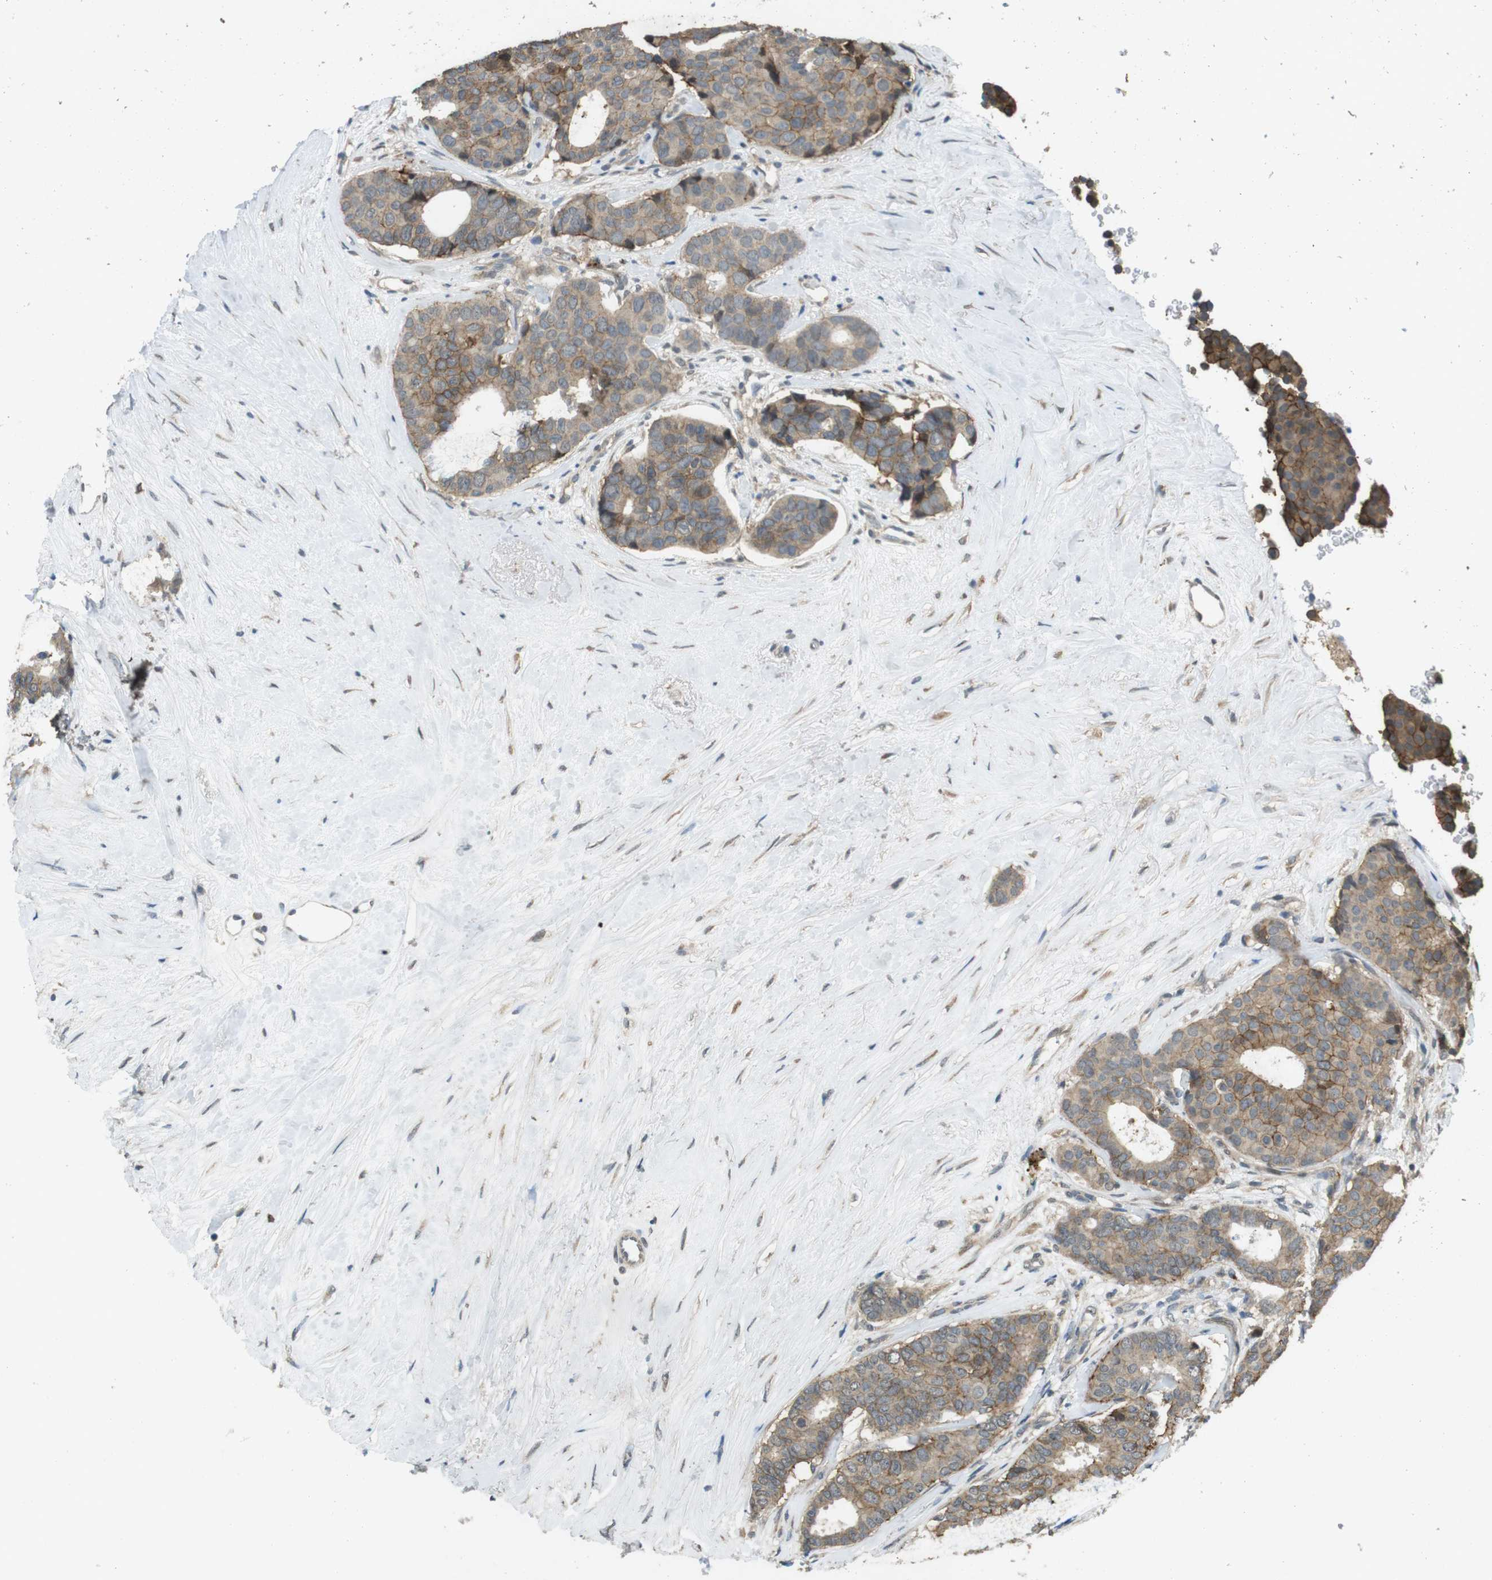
{"staining": {"intensity": "moderate", "quantity": ">75%", "location": "cytoplasmic/membranous"}, "tissue": "breast cancer", "cell_type": "Tumor cells", "image_type": "cancer", "snomed": [{"axis": "morphology", "description": "Duct carcinoma"}, {"axis": "topography", "description": "Breast"}], "caption": "Immunohistochemistry (IHC) (DAB (3,3'-diaminobenzidine)) staining of human intraductal carcinoma (breast) displays moderate cytoplasmic/membranous protein staining in about >75% of tumor cells.", "gene": "CLDN7", "patient": {"sex": "female", "age": 75}}